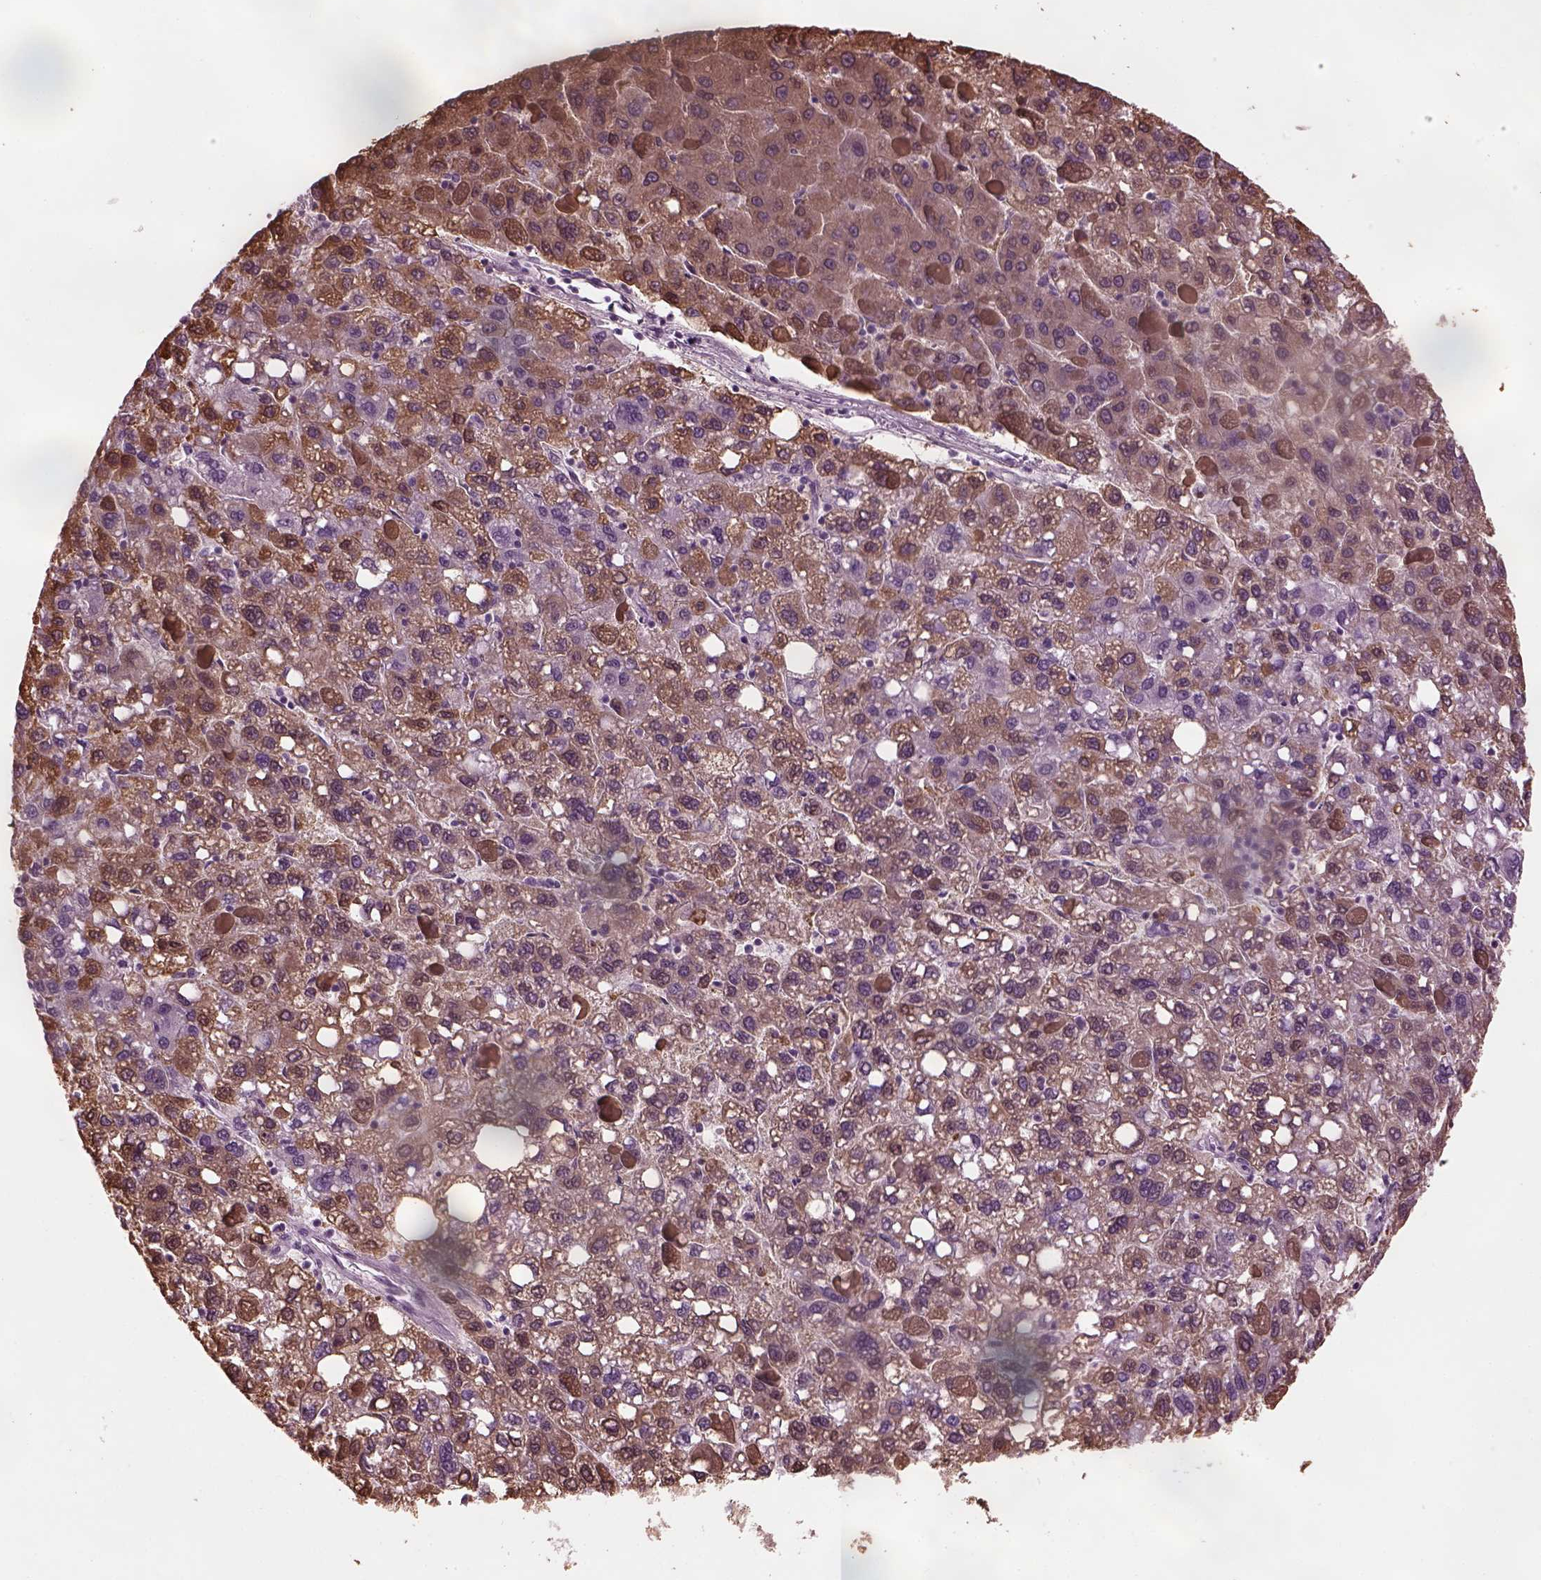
{"staining": {"intensity": "moderate", "quantity": ">75%", "location": "cytoplasmic/membranous"}, "tissue": "liver cancer", "cell_type": "Tumor cells", "image_type": "cancer", "snomed": [{"axis": "morphology", "description": "Carcinoma, Hepatocellular, NOS"}, {"axis": "topography", "description": "Liver"}], "caption": "Protein positivity by immunohistochemistry (IHC) reveals moderate cytoplasmic/membranous expression in approximately >75% of tumor cells in liver cancer (hepatocellular carcinoma).", "gene": "SLC6A17", "patient": {"sex": "female", "age": 82}}